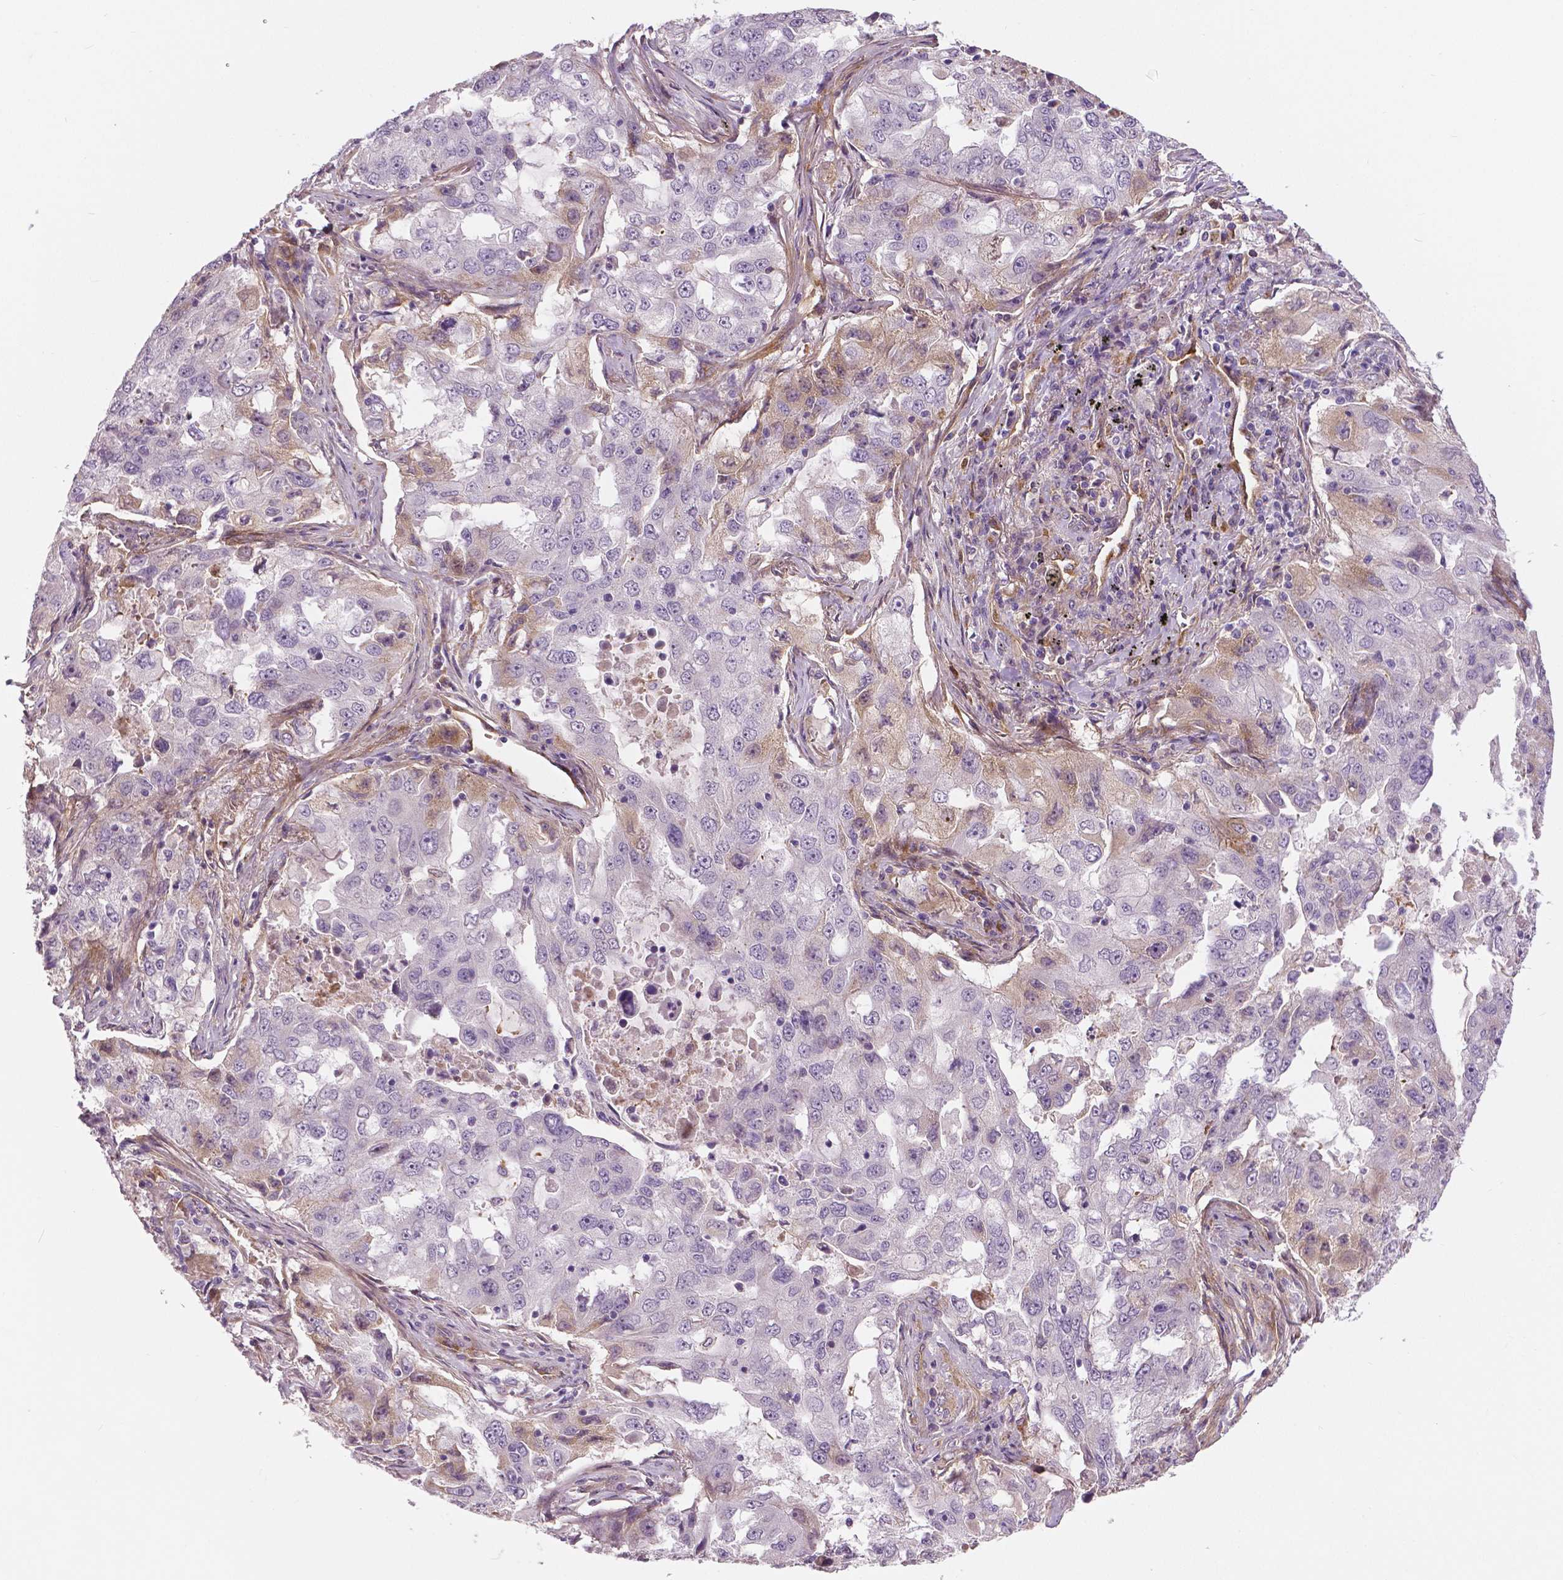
{"staining": {"intensity": "weak", "quantity": "<25%", "location": "cytoplasmic/membranous"}, "tissue": "lung cancer", "cell_type": "Tumor cells", "image_type": "cancer", "snomed": [{"axis": "morphology", "description": "Adenocarcinoma, NOS"}, {"axis": "topography", "description": "Lung"}], "caption": "Tumor cells show no significant expression in lung cancer (adenocarcinoma).", "gene": "FLT1", "patient": {"sex": "female", "age": 61}}